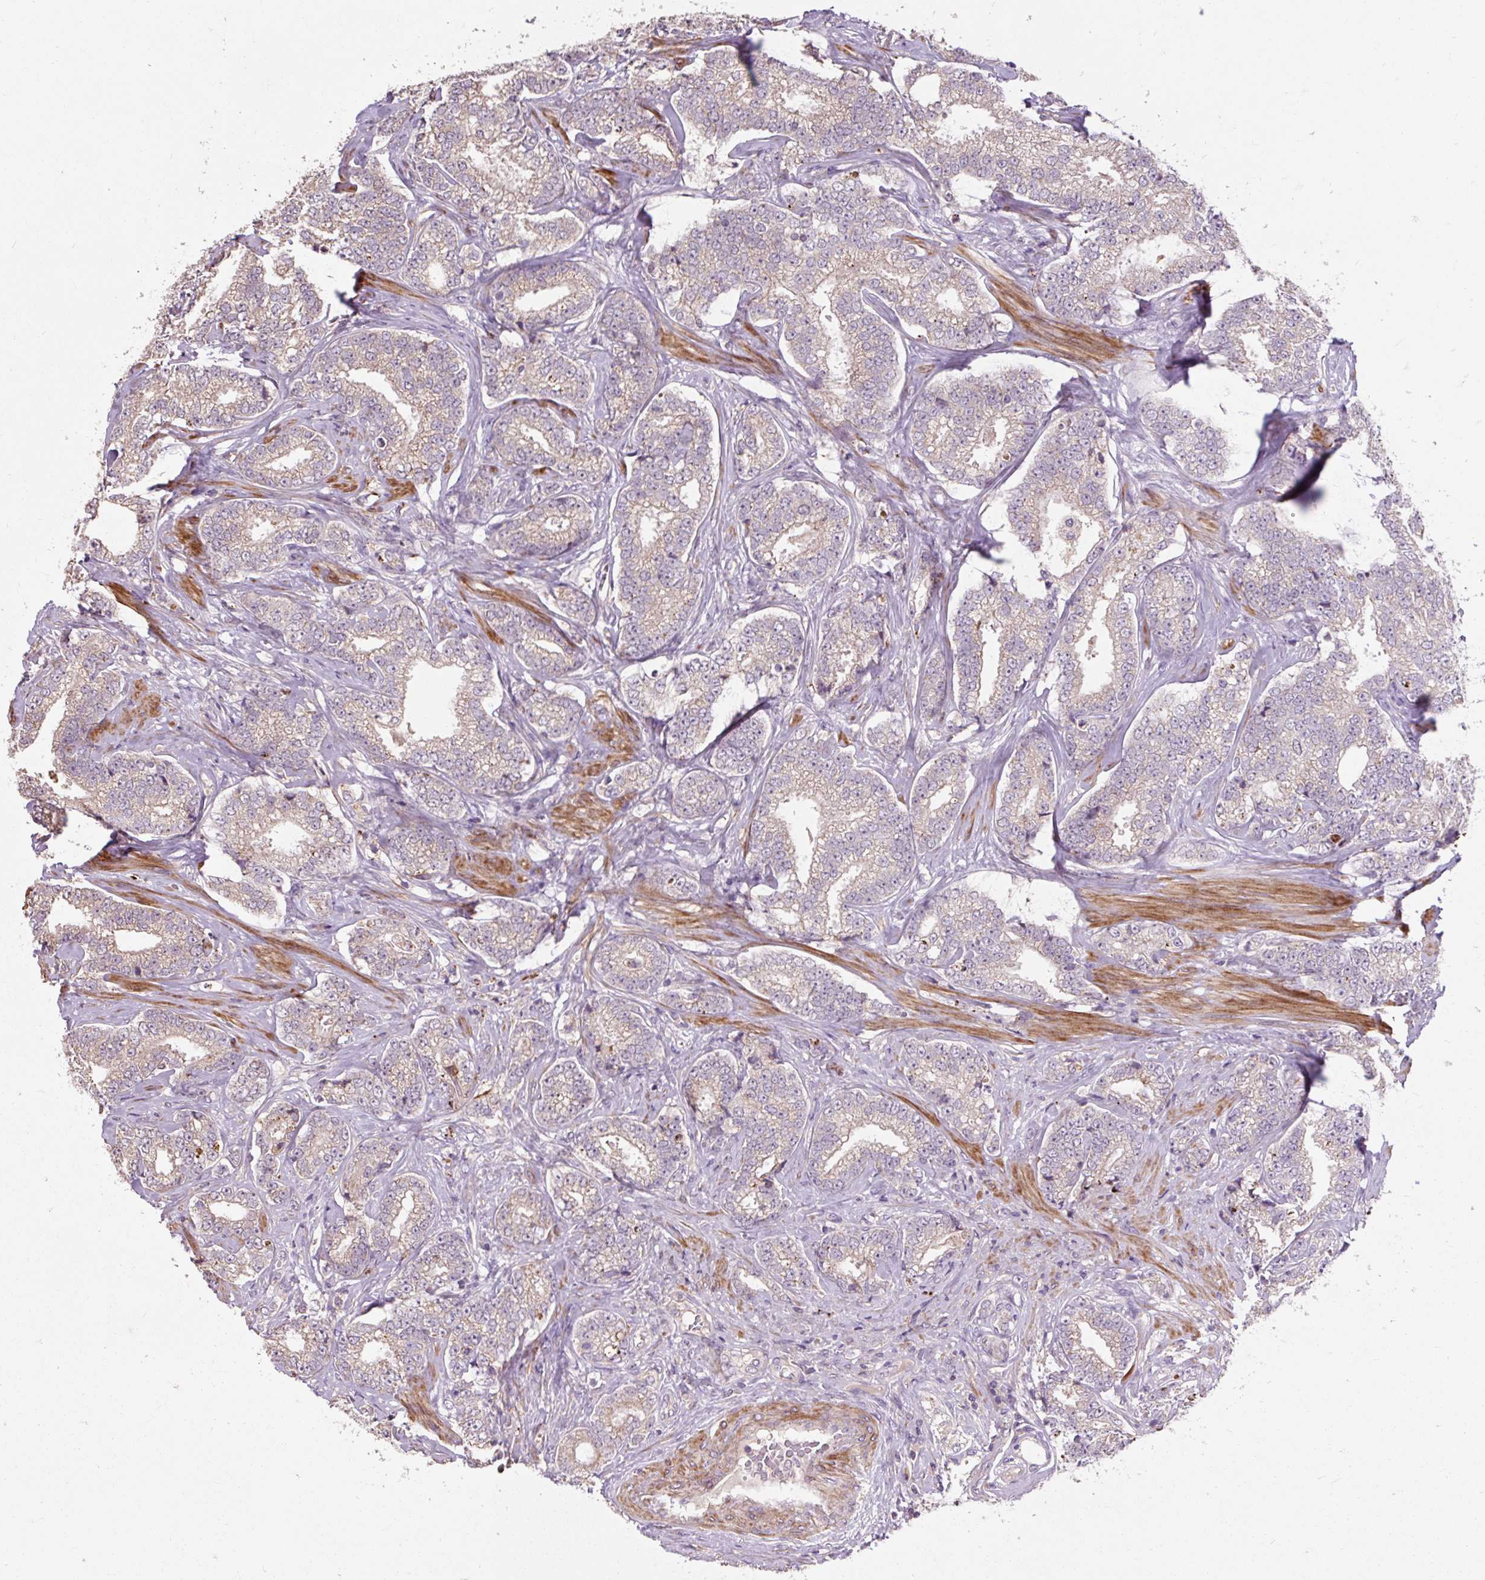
{"staining": {"intensity": "weak", "quantity": "<25%", "location": "cytoplasmic/membranous"}, "tissue": "prostate cancer", "cell_type": "Tumor cells", "image_type": "cancer", "snomed": [{"axis": "morphology", "description": "Adenocarcinoma, Low grade"}, {"axis": "topography", "description": "Prostate"}], "caption": "The photomicrograph reveals no significant positivity in tumor cells of prostate cancer (low-grade adenocarcinoma).", "gene": "PRIMPOL", "patient": {"sex": "male", "age": 63}}